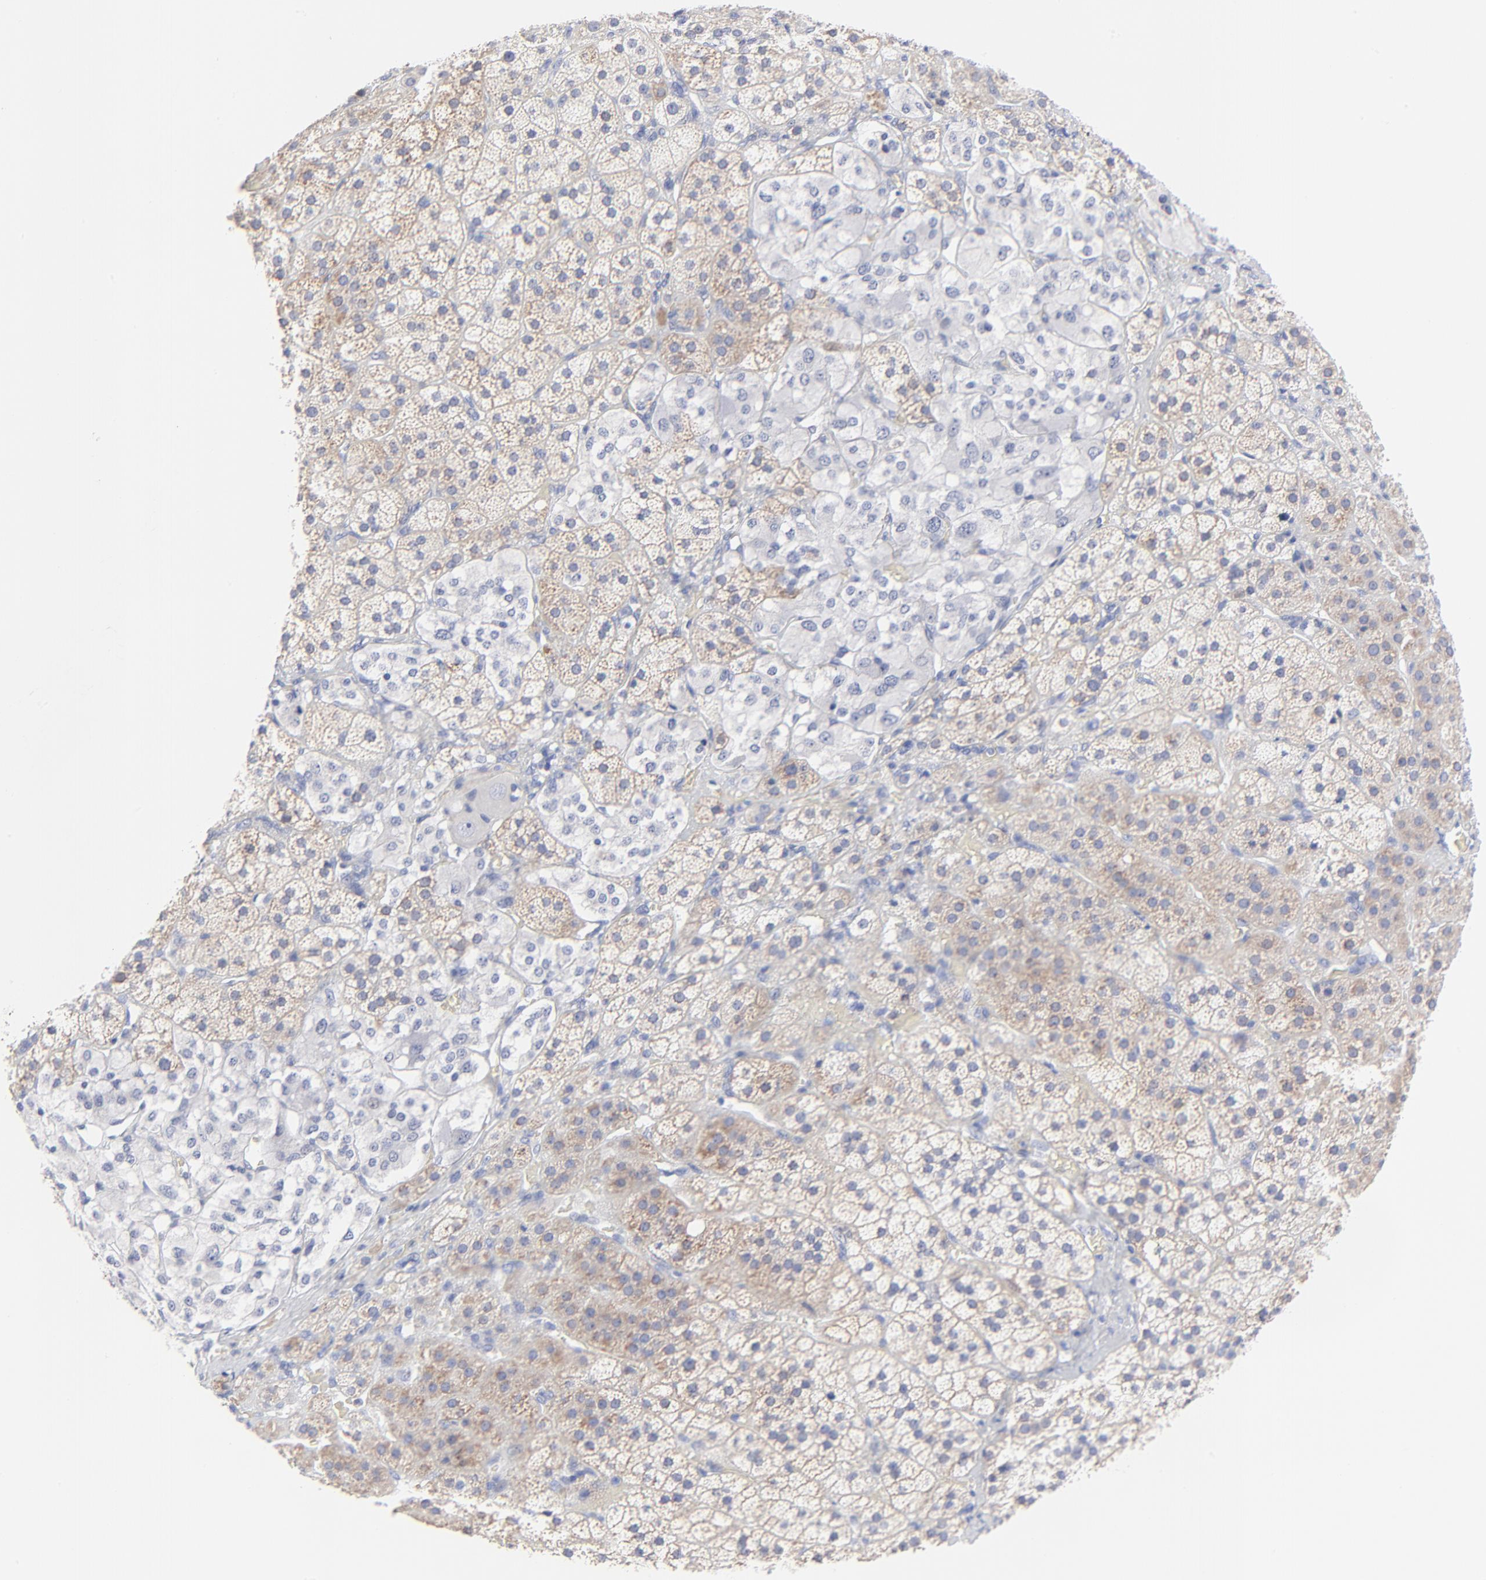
{"staining": {"intensity": "weak", "quantity": "25%-75%", "location": "cytoplasmic/membranous"}, "tissue": "adrenal gland", "cell_type": "Glandular cells", "image_type": "normal", "snomed": [{"axis": "morphology", "description": "Normal tissue, NOS"}, {"axis": "topography", "description": "Adrenal gland"}], "caption": "Adrenal gland stained with DAB immunohistochemistry demonstrates low levels of weak cytoplasmic/membranous staining in approximately 25%-75% of glandular cells.", "gene": "PSD3", "patient": {"sex": "female", "age": 44}}